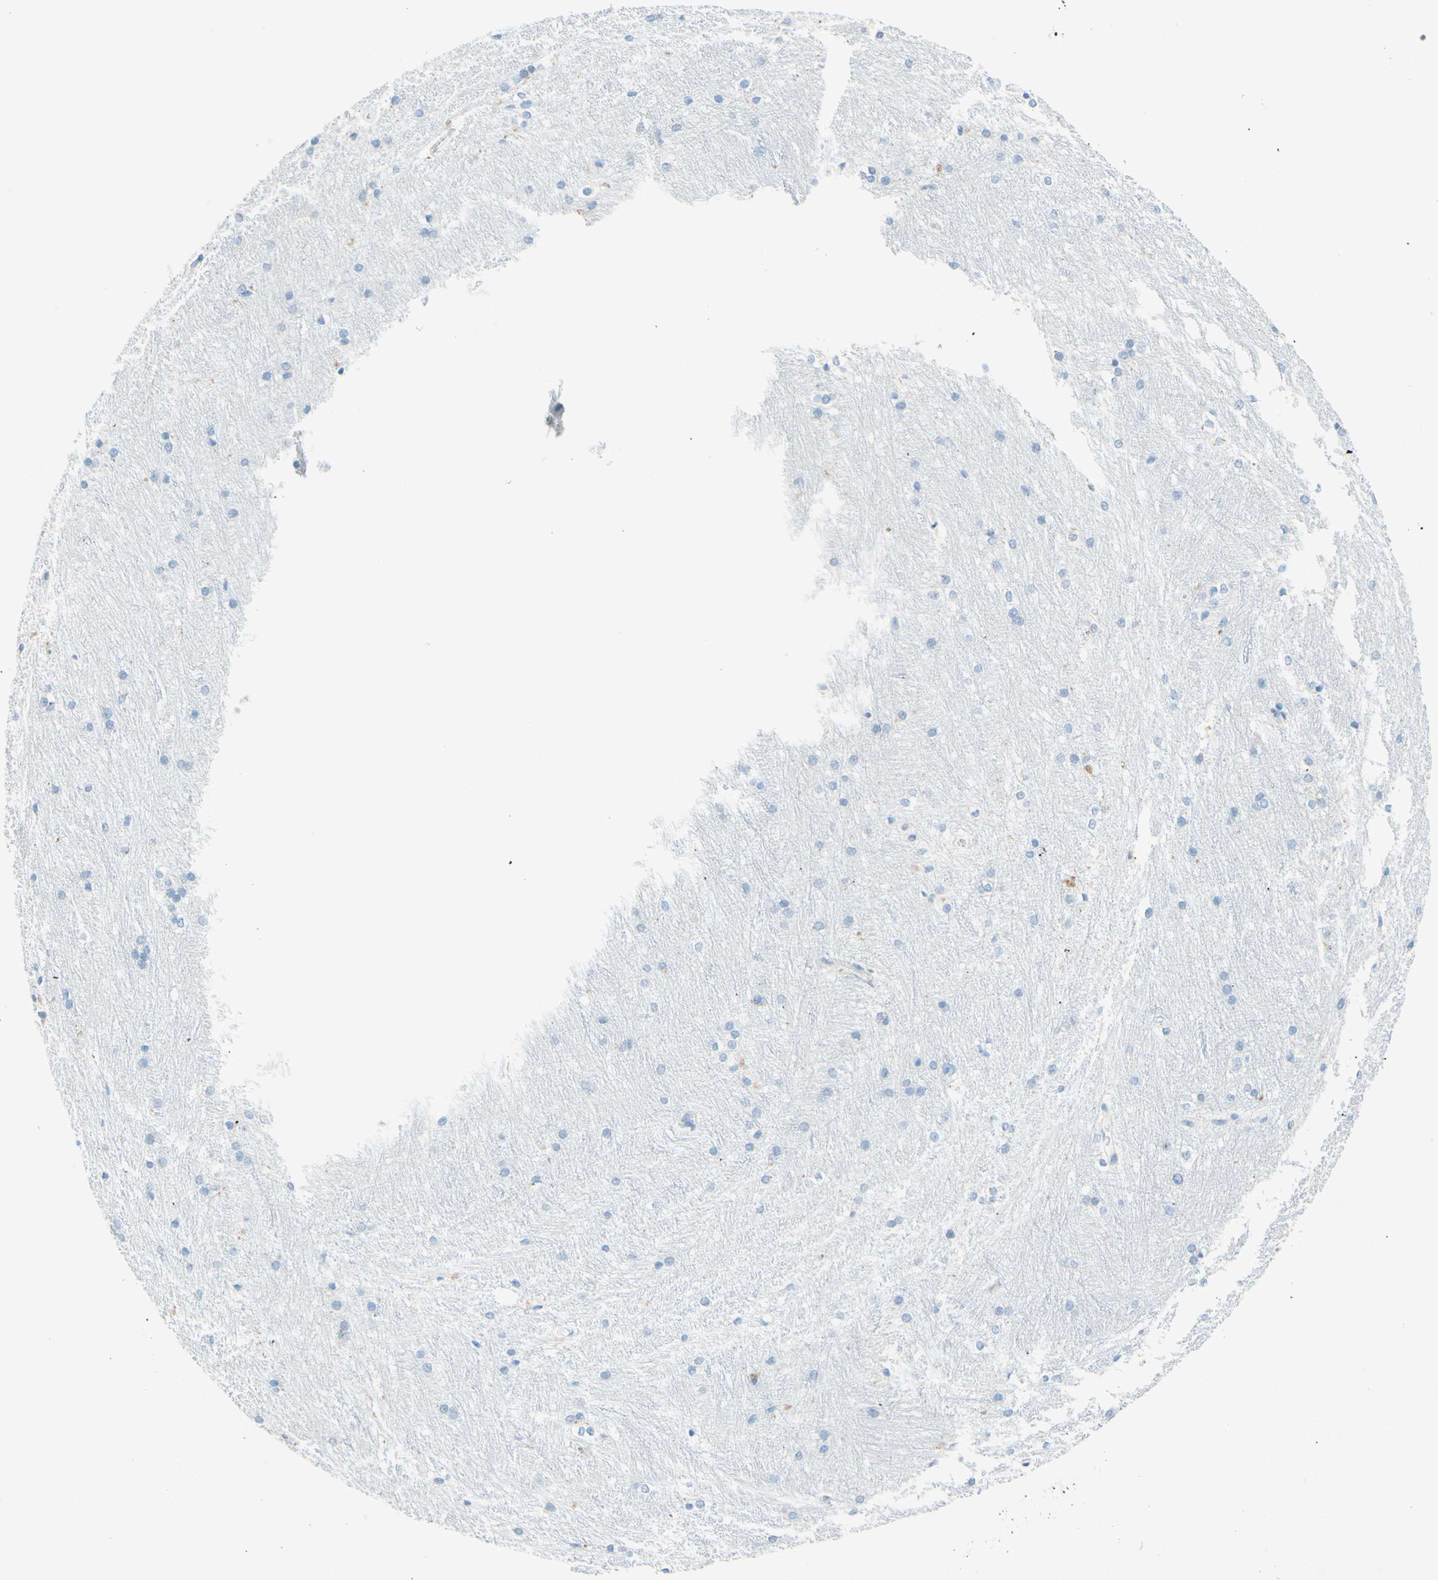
{"staining": {"intensity": "negative", "quantity": "none", "location": "none"}, "tissue": "caudate", "cell_type": "Glial cells", "image_type": "normal", "snomed": [{"axis": "morphology", "description": "Normal tissue, NOS"}, {"axis": "topography", "description": "Lateral ventricle wall"}], "caption": "A micrograph of human caudate is negative for staining in glial cells. (DAB immunohistochemistry visualized using brightfield microscopy, high magnification).", "gene": "SLC46A1", "patient": {"sex": "female", "age": 19}}